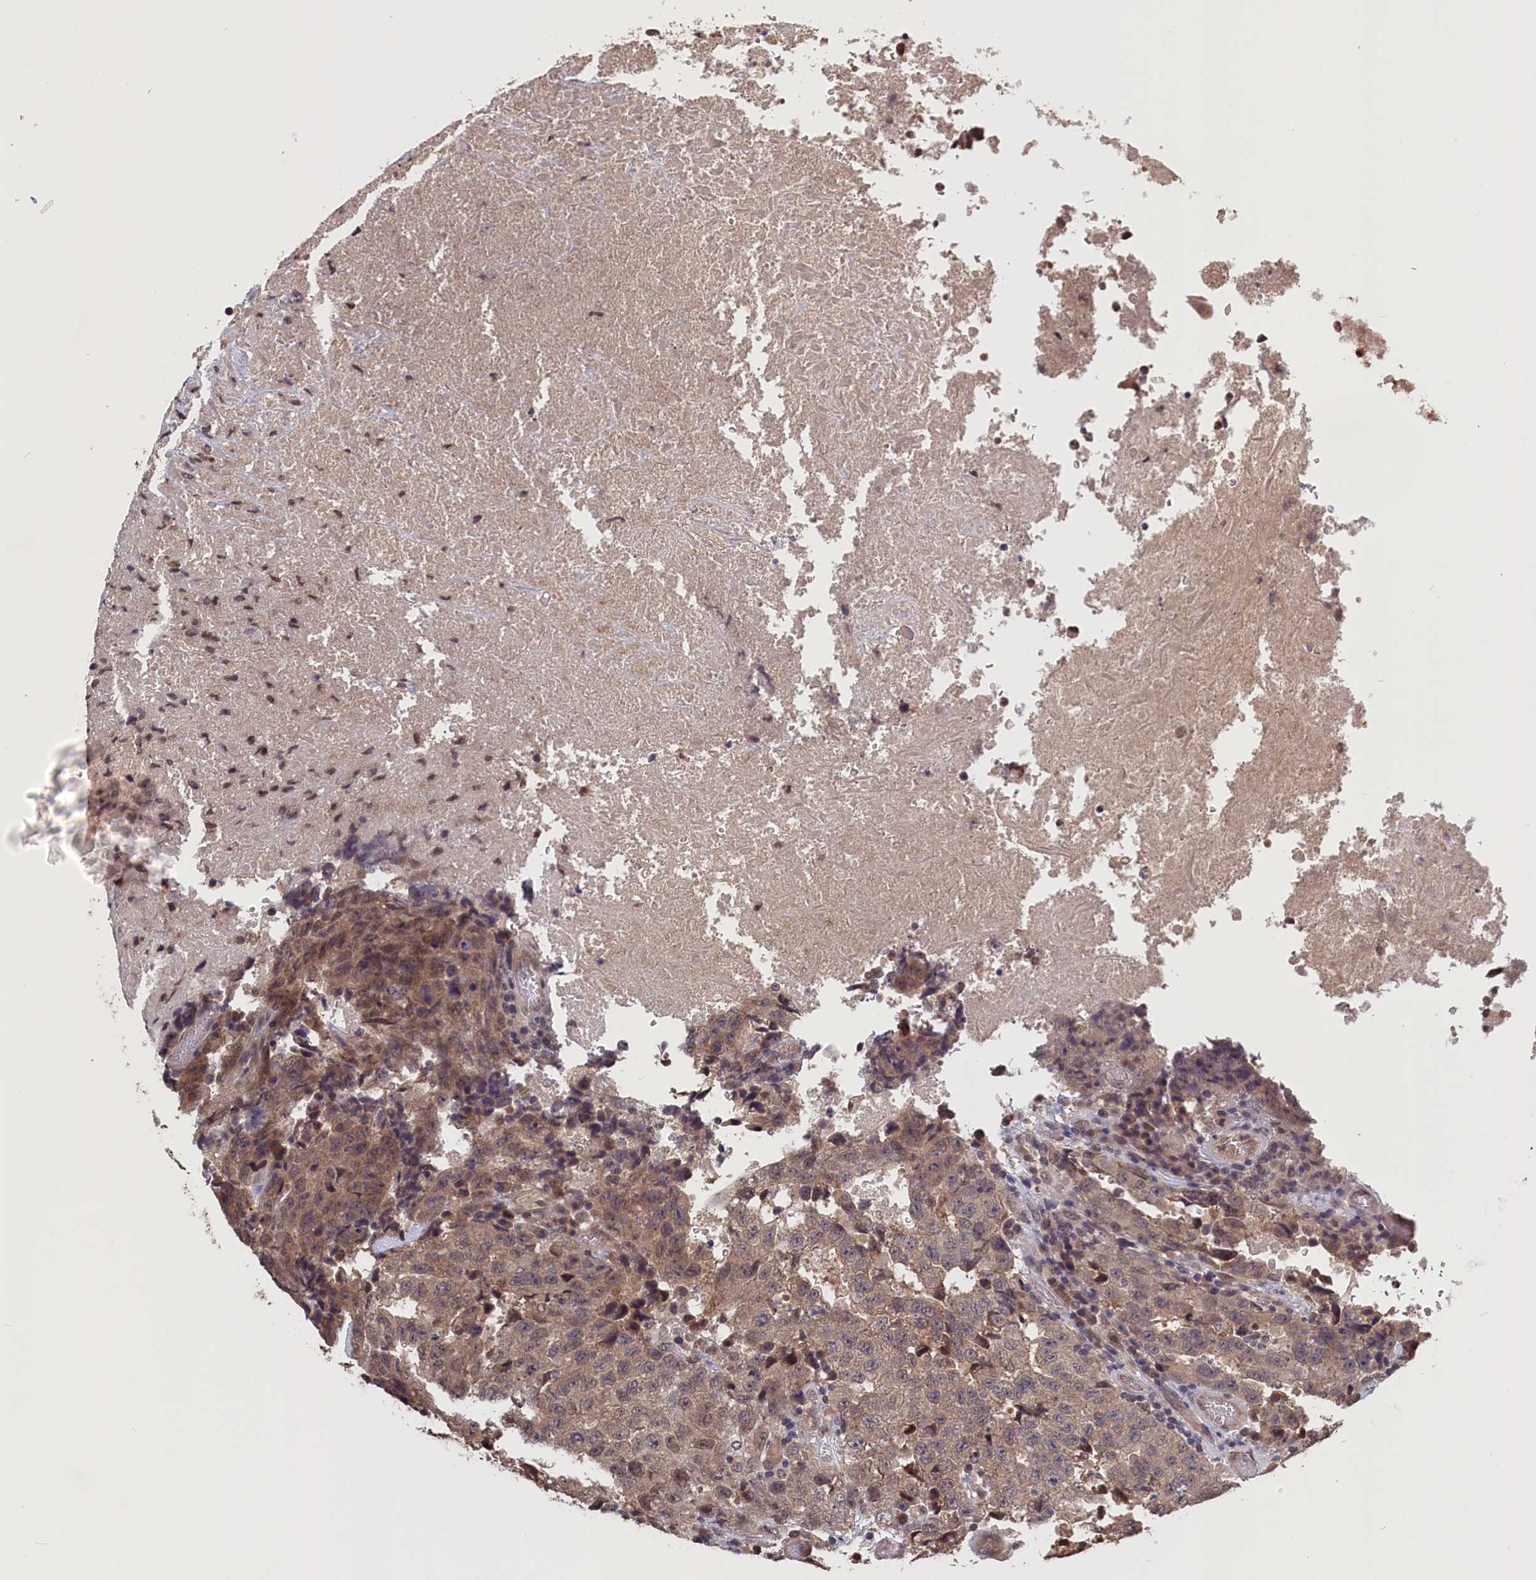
{"staining": {"intensity": "weak", "quantity": ">75%", "location": "cytoplasmic/membranous,nuclear"}, "tissue": "testis cancer", "cell_type": "Tumor cells", "image_type": "cancer", "snomed": [{"axis": "morphology", "description": "Necrosis, NOS"}, {"axis": "morphology", "description": "Carcinoma, Embryonal, NOS"}, {"axis": "topography", "description": "Testis"}], "caption": "This is a histology image of IHC staining of testis embryonal carcinoma, which shows weak staining in the cytoplasmic/membranous and nuclear of tumor cells.", "gene": "PLP2", "patient": {"sex": "male", "age": 19}}